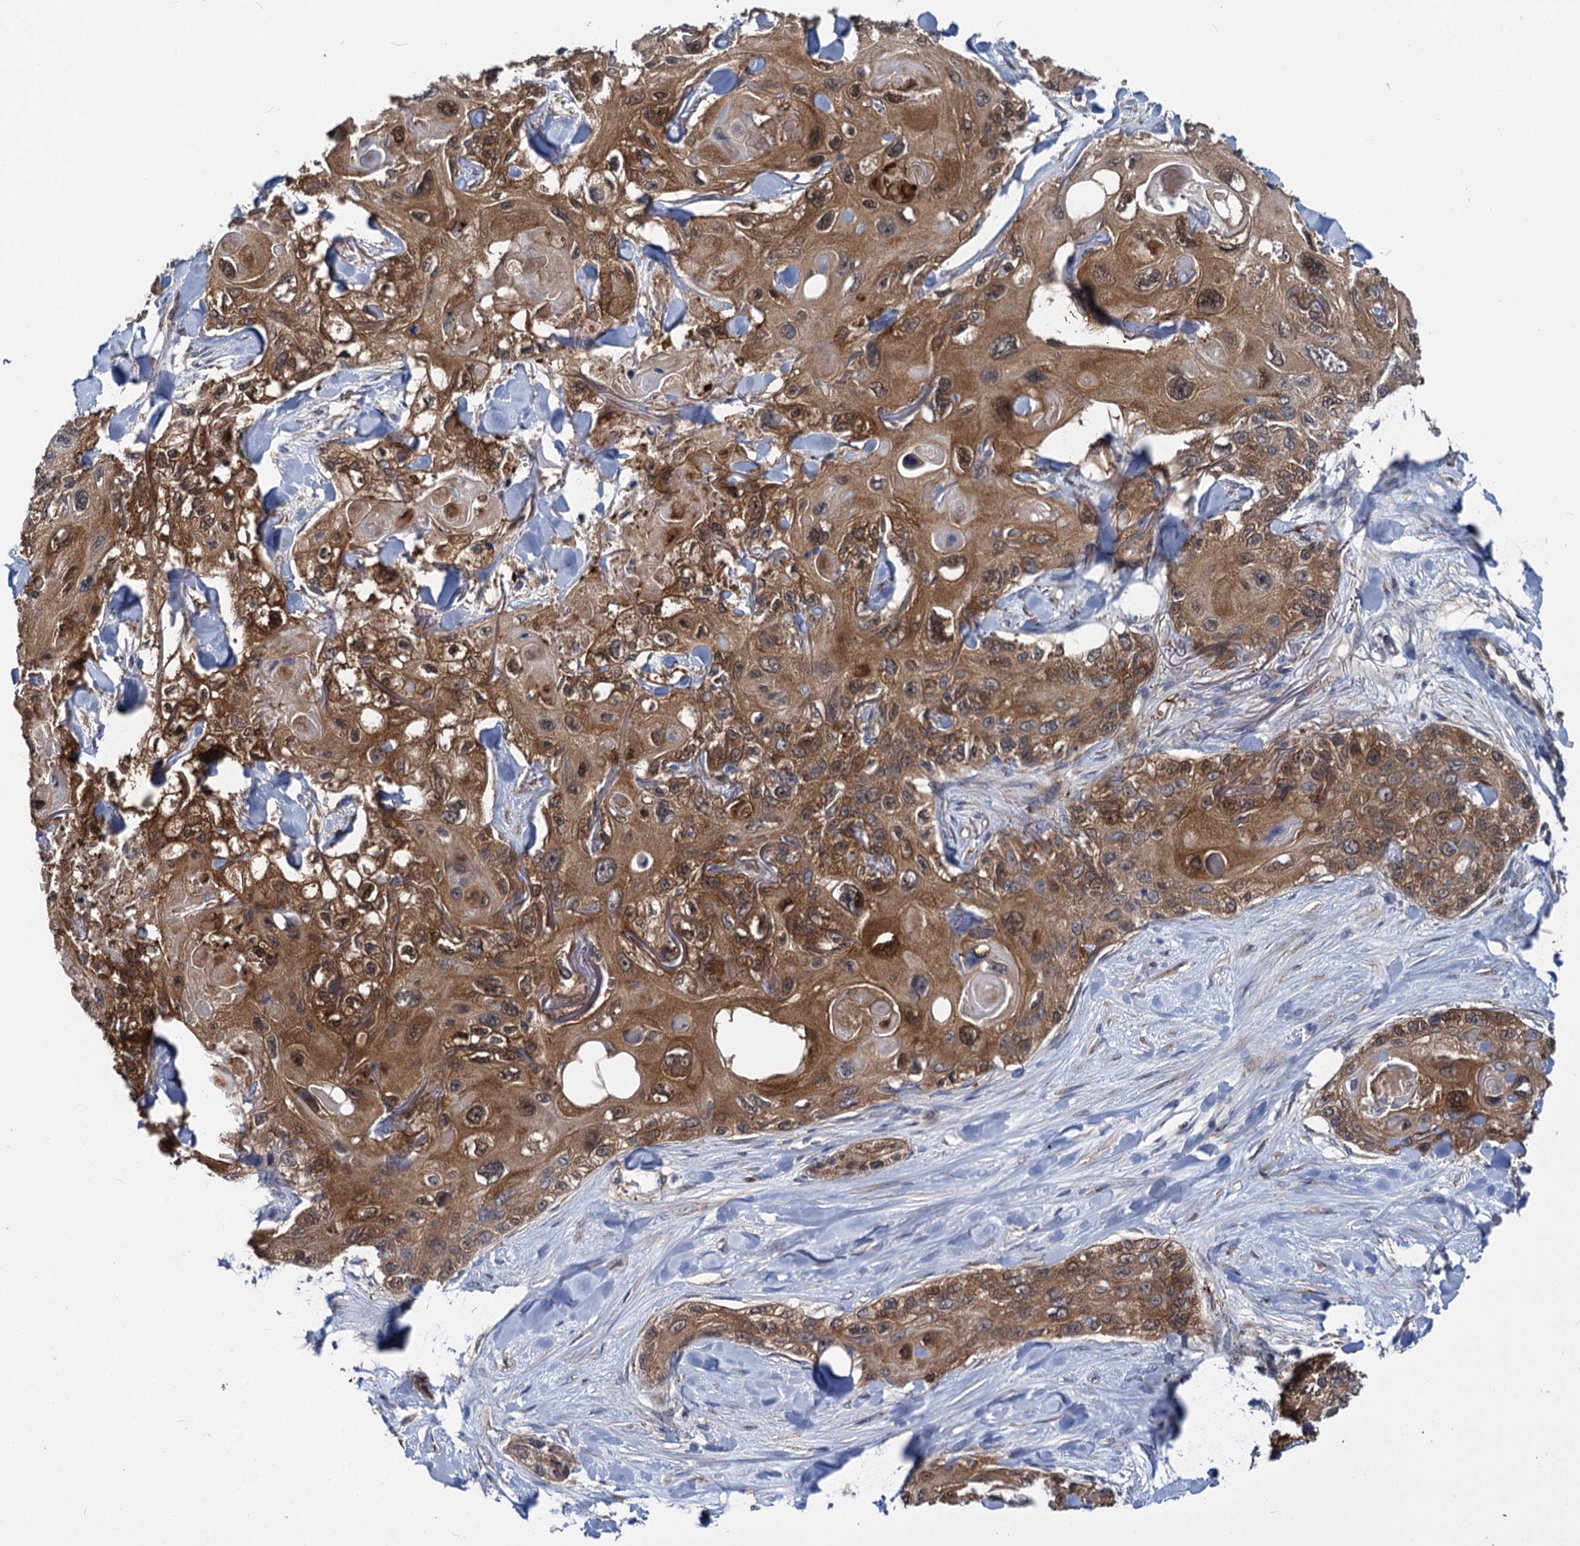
{"staining": {"intensity": "moderate", "quantity": ">75%", "location": "cytoplasmic/membranous"}, "tissue": "skin cancer", "cell_type": "Tumor cells", "image_type": "cancer", "snomed": [{"axis": "morphology", "description": "Normal tissue, NOS"}, {"axis": "morphology", "description": "Squamous cell carcinoma, NOS"}, {"axis": "topography", "description": "Skin"}], "caption": "Tumor cells demonstrate moderate cytoplasmic/membranous expression in approximately >75% of cells in skin cancer.", "gene": "GSTM3", "patient": {"sex": "male", "age": 72}}